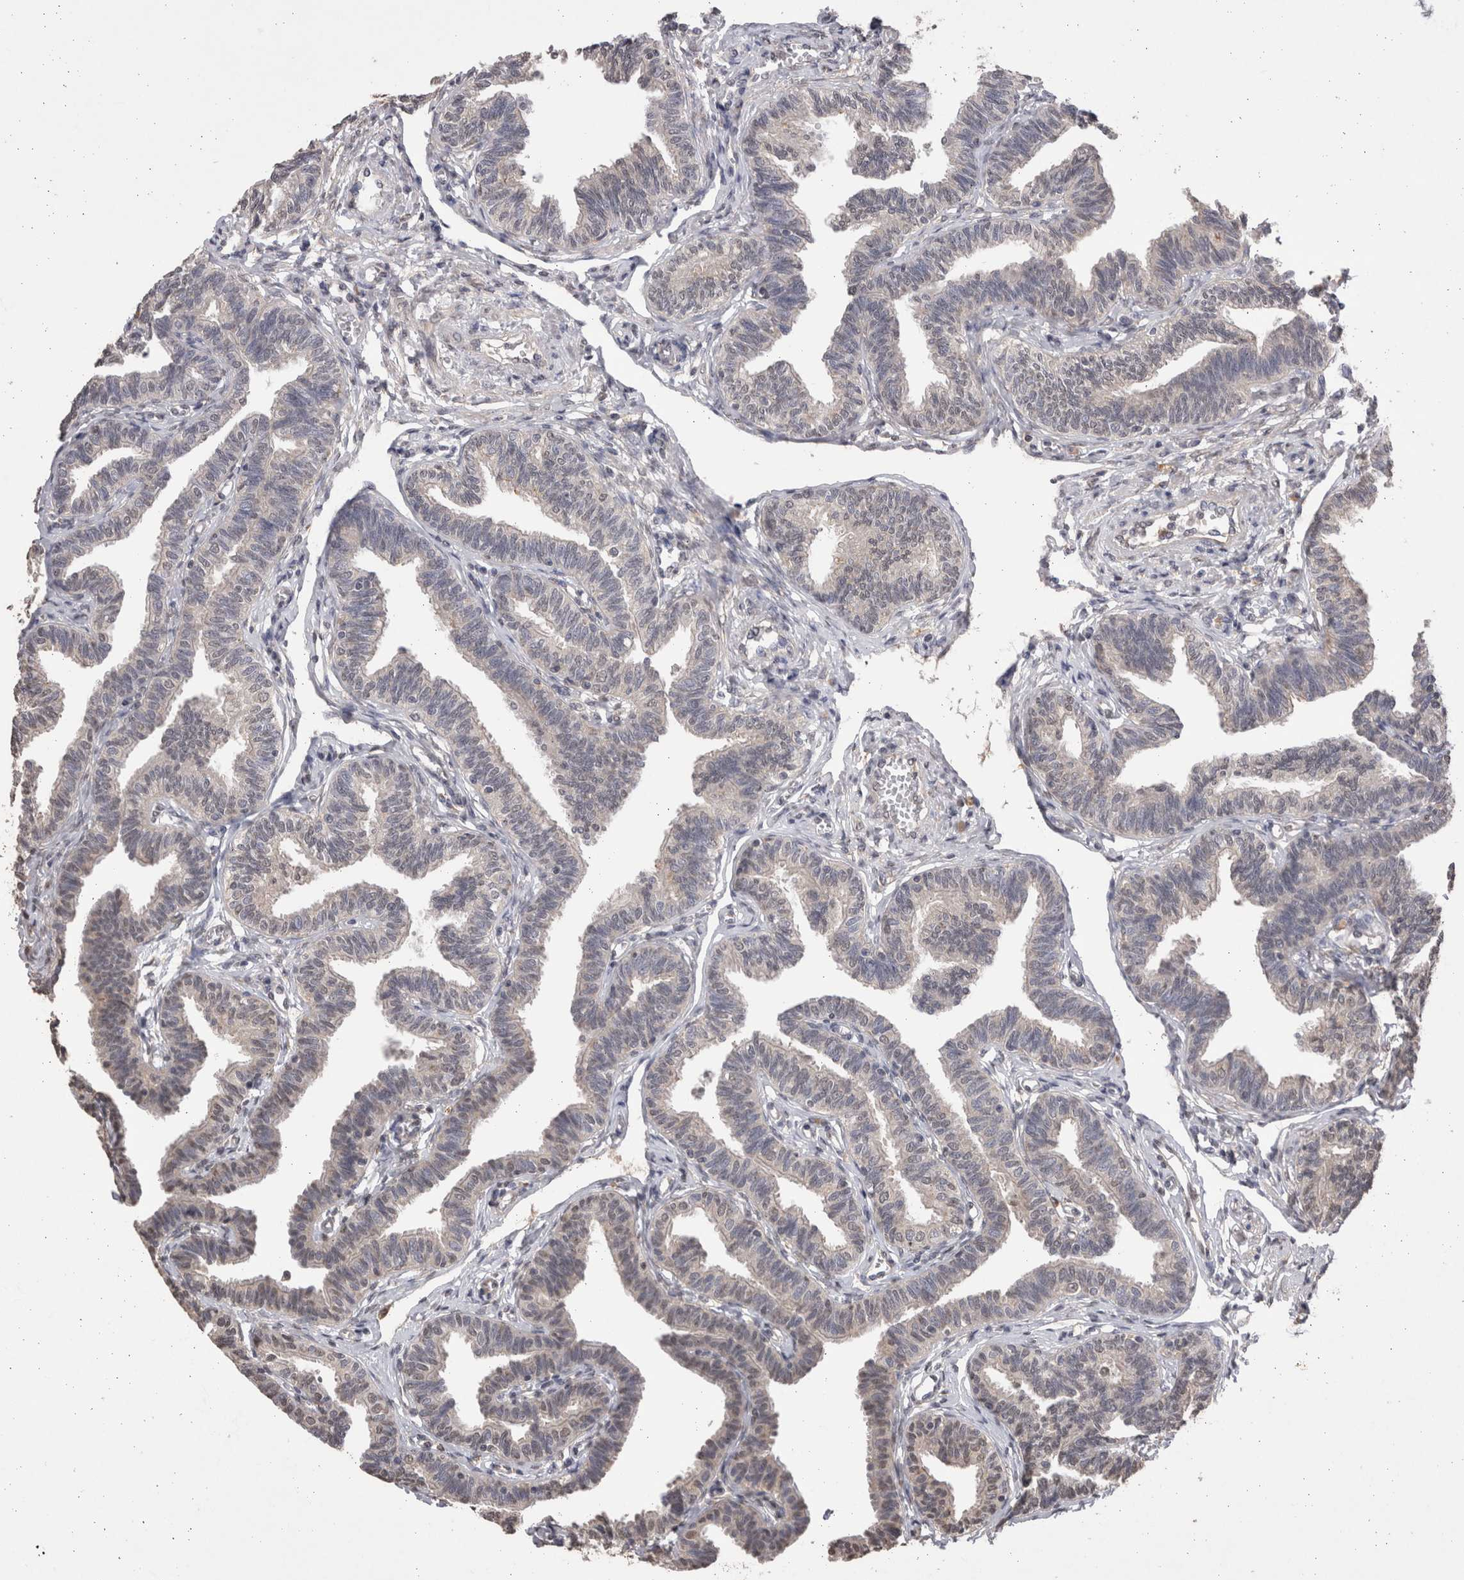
{"staining": {"intensity": "weak", "quantity": "<25%", "location": "cytoplasmic/membranous,nuclear"}, "tissue": "fallopian tube", "cell_type": "Glandular cells", "image_type": "normal", "snomed": [{"axis": "morphology", "description": "Normal tissue, NOS"}, {"axis": "topography", "description": "Fallopian tube"}, {"axis": "topography", "description": "Ovary"}], "caption": "Micrograph shows no significant protein expression in glandular cells of unremarkable fallopian tube.", "gene": "GRK5", "patient": {"sex": "female", "age": 23}}